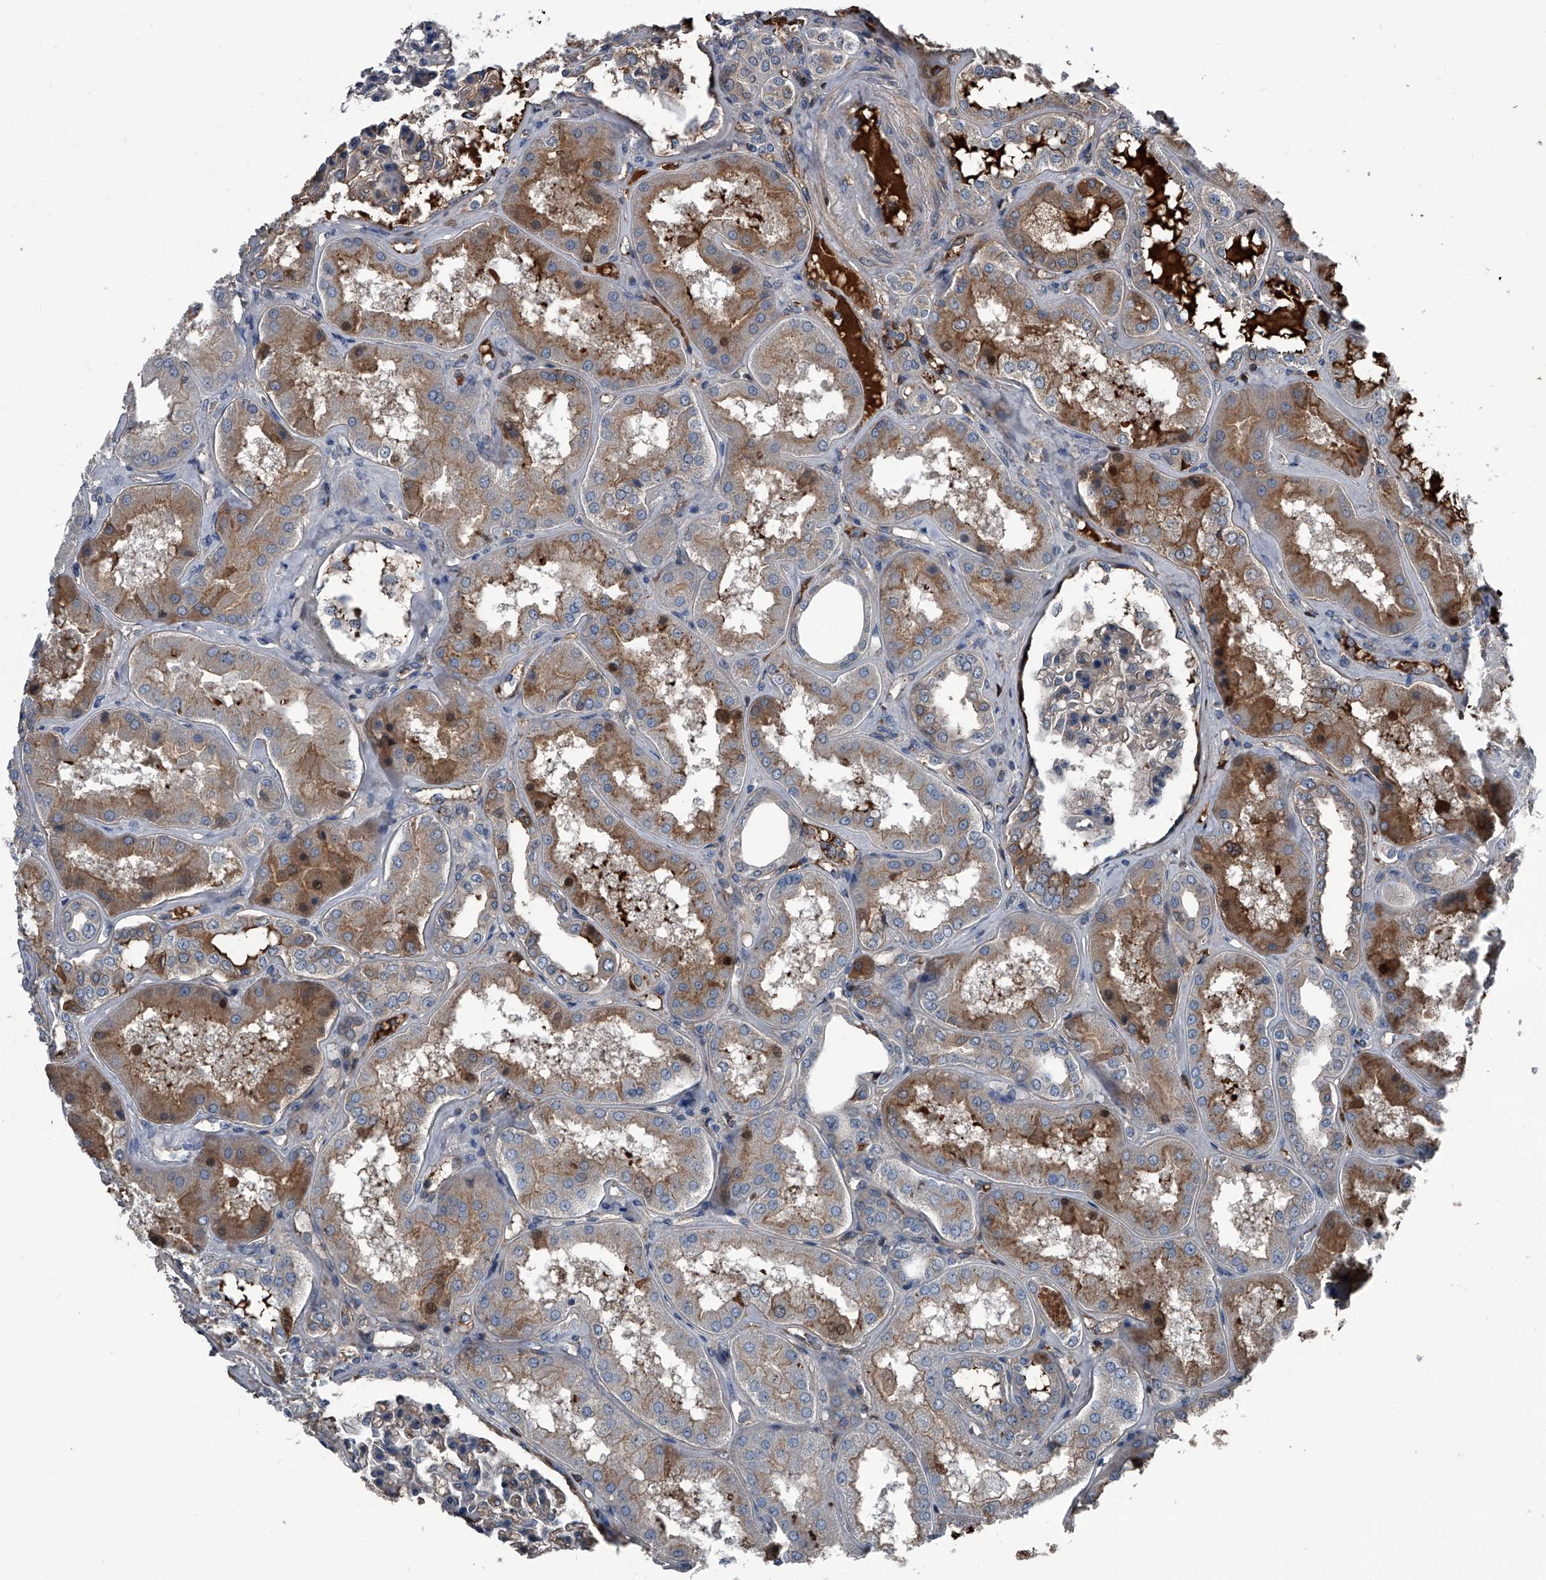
{"staining": {"intensity": "weak", "quantity": "<25%", "location": "cytoplasmic/membranous"}, "tissue": "kidney", "cell_type": "Cells in glomeruli", "image_type": "normal", "snomed": [{"axis": "morphology", "description": "Normal tissue, NOS"}, {"axis": "topography", "description": "Kidney"}], "caption": "The micrograph reveals no significant expression in cells in glomeruli of kidney. (Immunohistochemistry, brightfield microscopy, high magnification).", "gene": "KIF13A", "patient": {"sex": "female", "age": 56}}